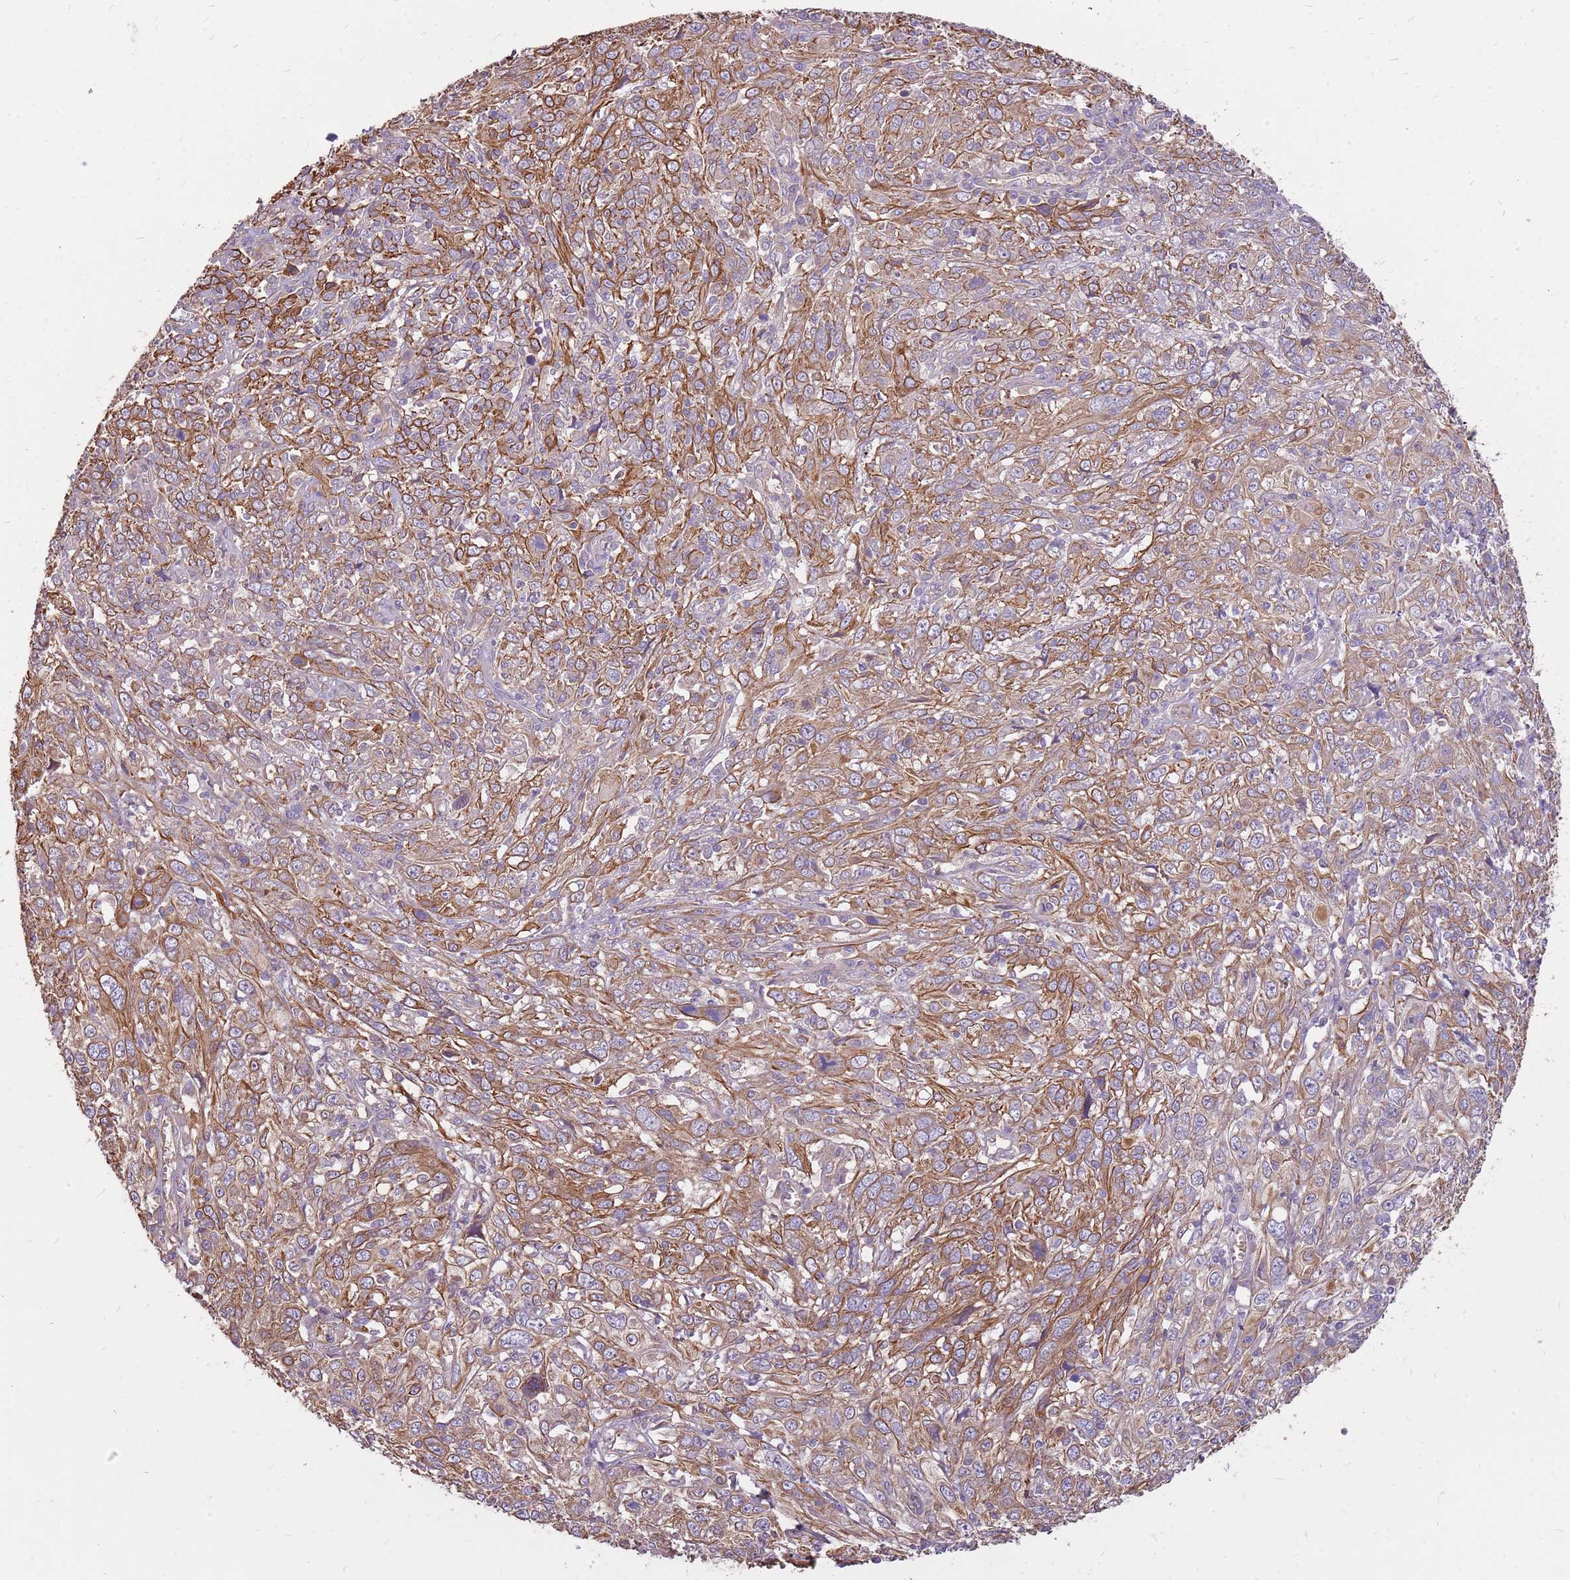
{"staining": {"intensity": "moderate", "quantity": ">75%", "location": "cytoplasmic/membranous"}, "tissue": "cervical cancer", "cell_type": "Tumor cells", "image_type": "cancer", "snomed": [{"axis": "morphology", "description": "Squamous cell carcinoma, NOS"}, {"axis": "topography", "description": "Cervix"}], "caption": "This photomicrograph shows immunohistochemistry staining of squamous cell carcinoma (cervical), with medium moderate cytoplasmic/membranous staining in approximately >75% of tumor cells.", "gene": "WASHC4", "patient": {"sex": "female", "age": 46}}